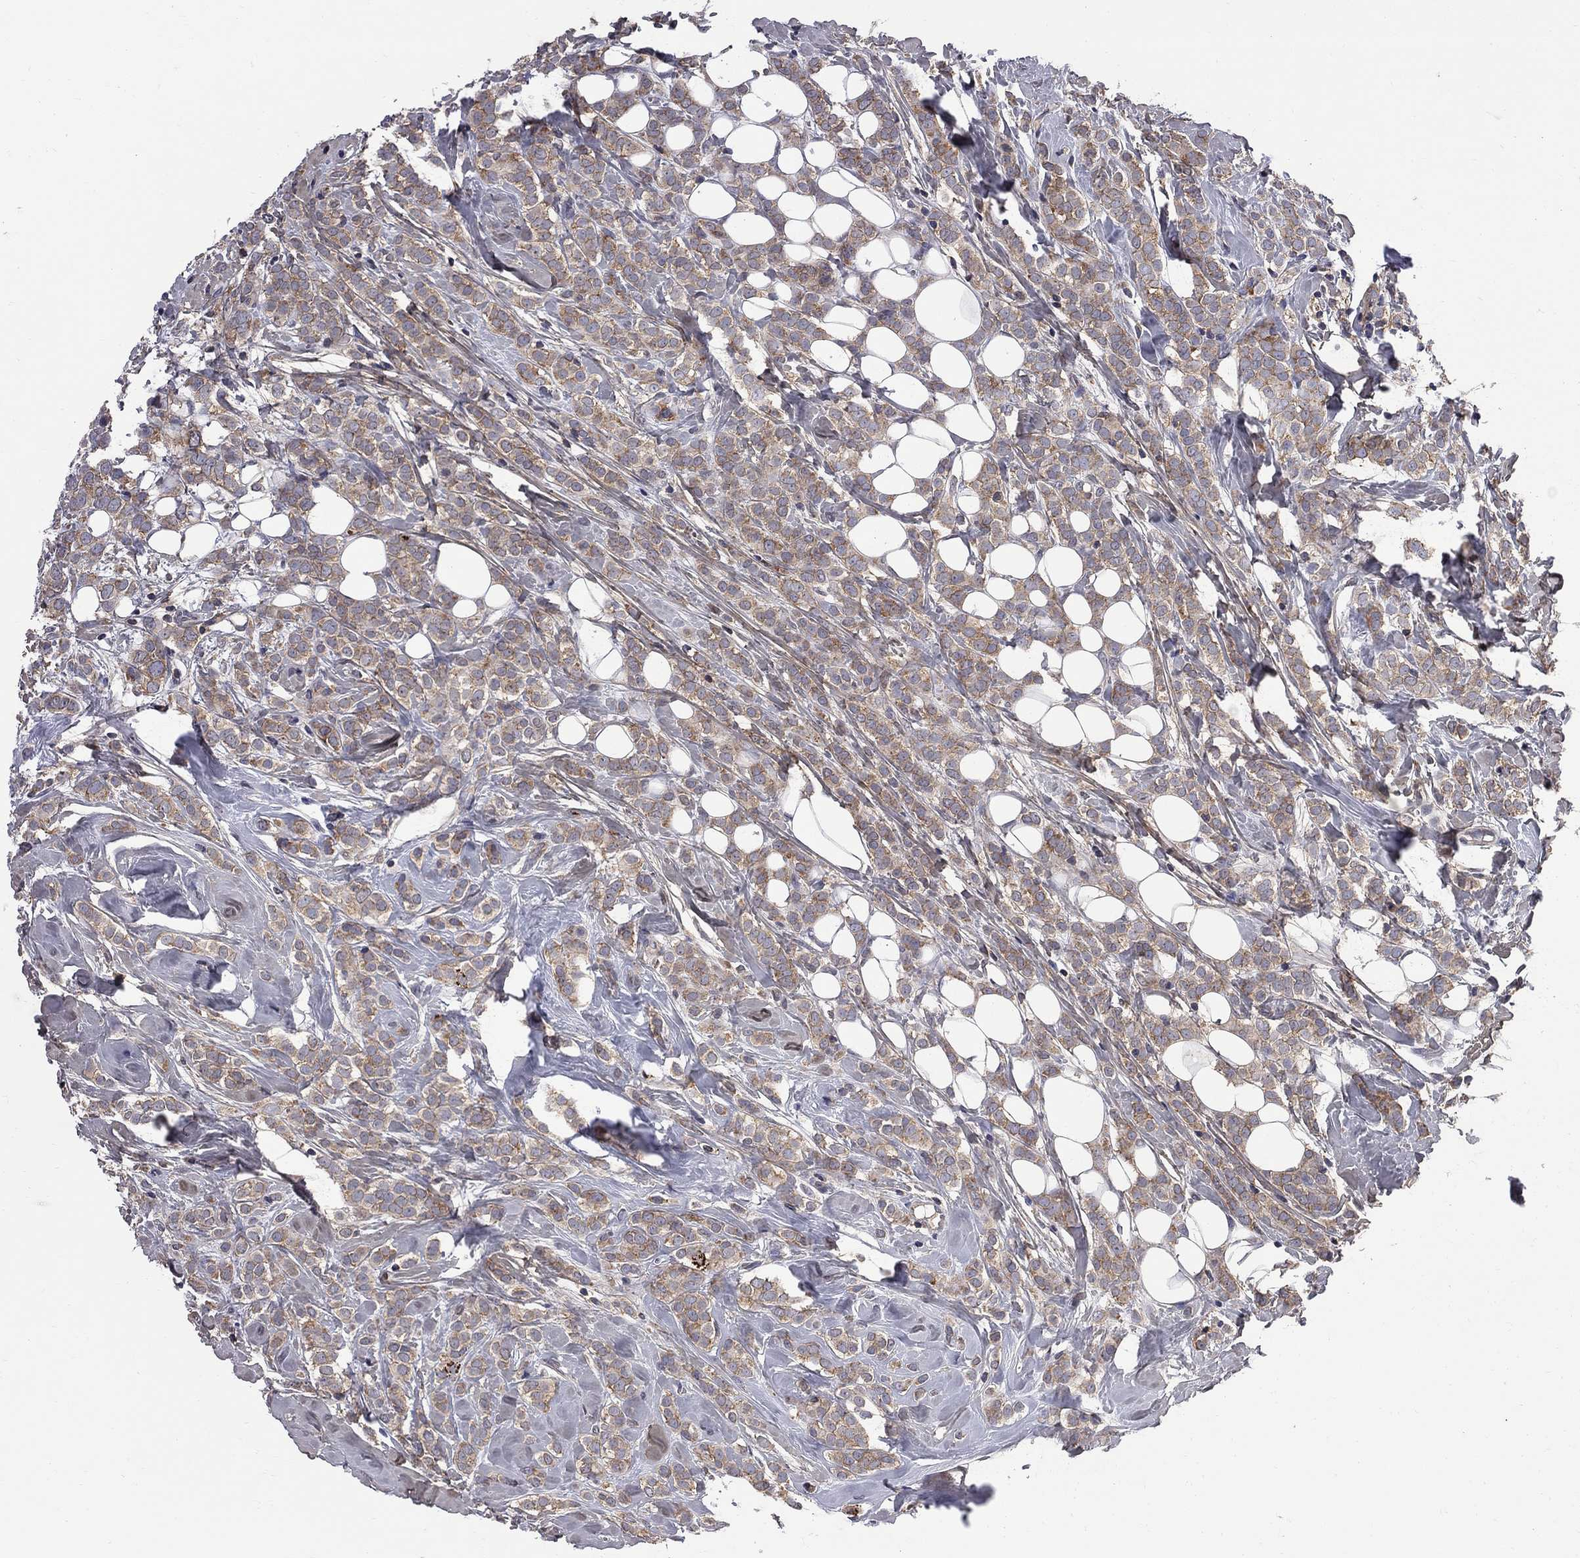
{"staining": {"intensity": "weak", "quantity": ">75%", "location": "cytoplasmic/membranous"}, "tissue": "breast cancer", "cell_type": "Tumor cells", "image_type": "cancer", "snomed": [{"axis": "morphology", "description": "Lobular carcinoma"}, {"axis": "topography", "description": "Breast"}], "caption": "This is an image of immunohistochemistry staining of breast cancer (lobular carcinoma), which shows weak expression in the cytoplasmic/membranous of tumor cells.", "gene": "CNOT11", "patient": {"sex": "female", "age": 49}}